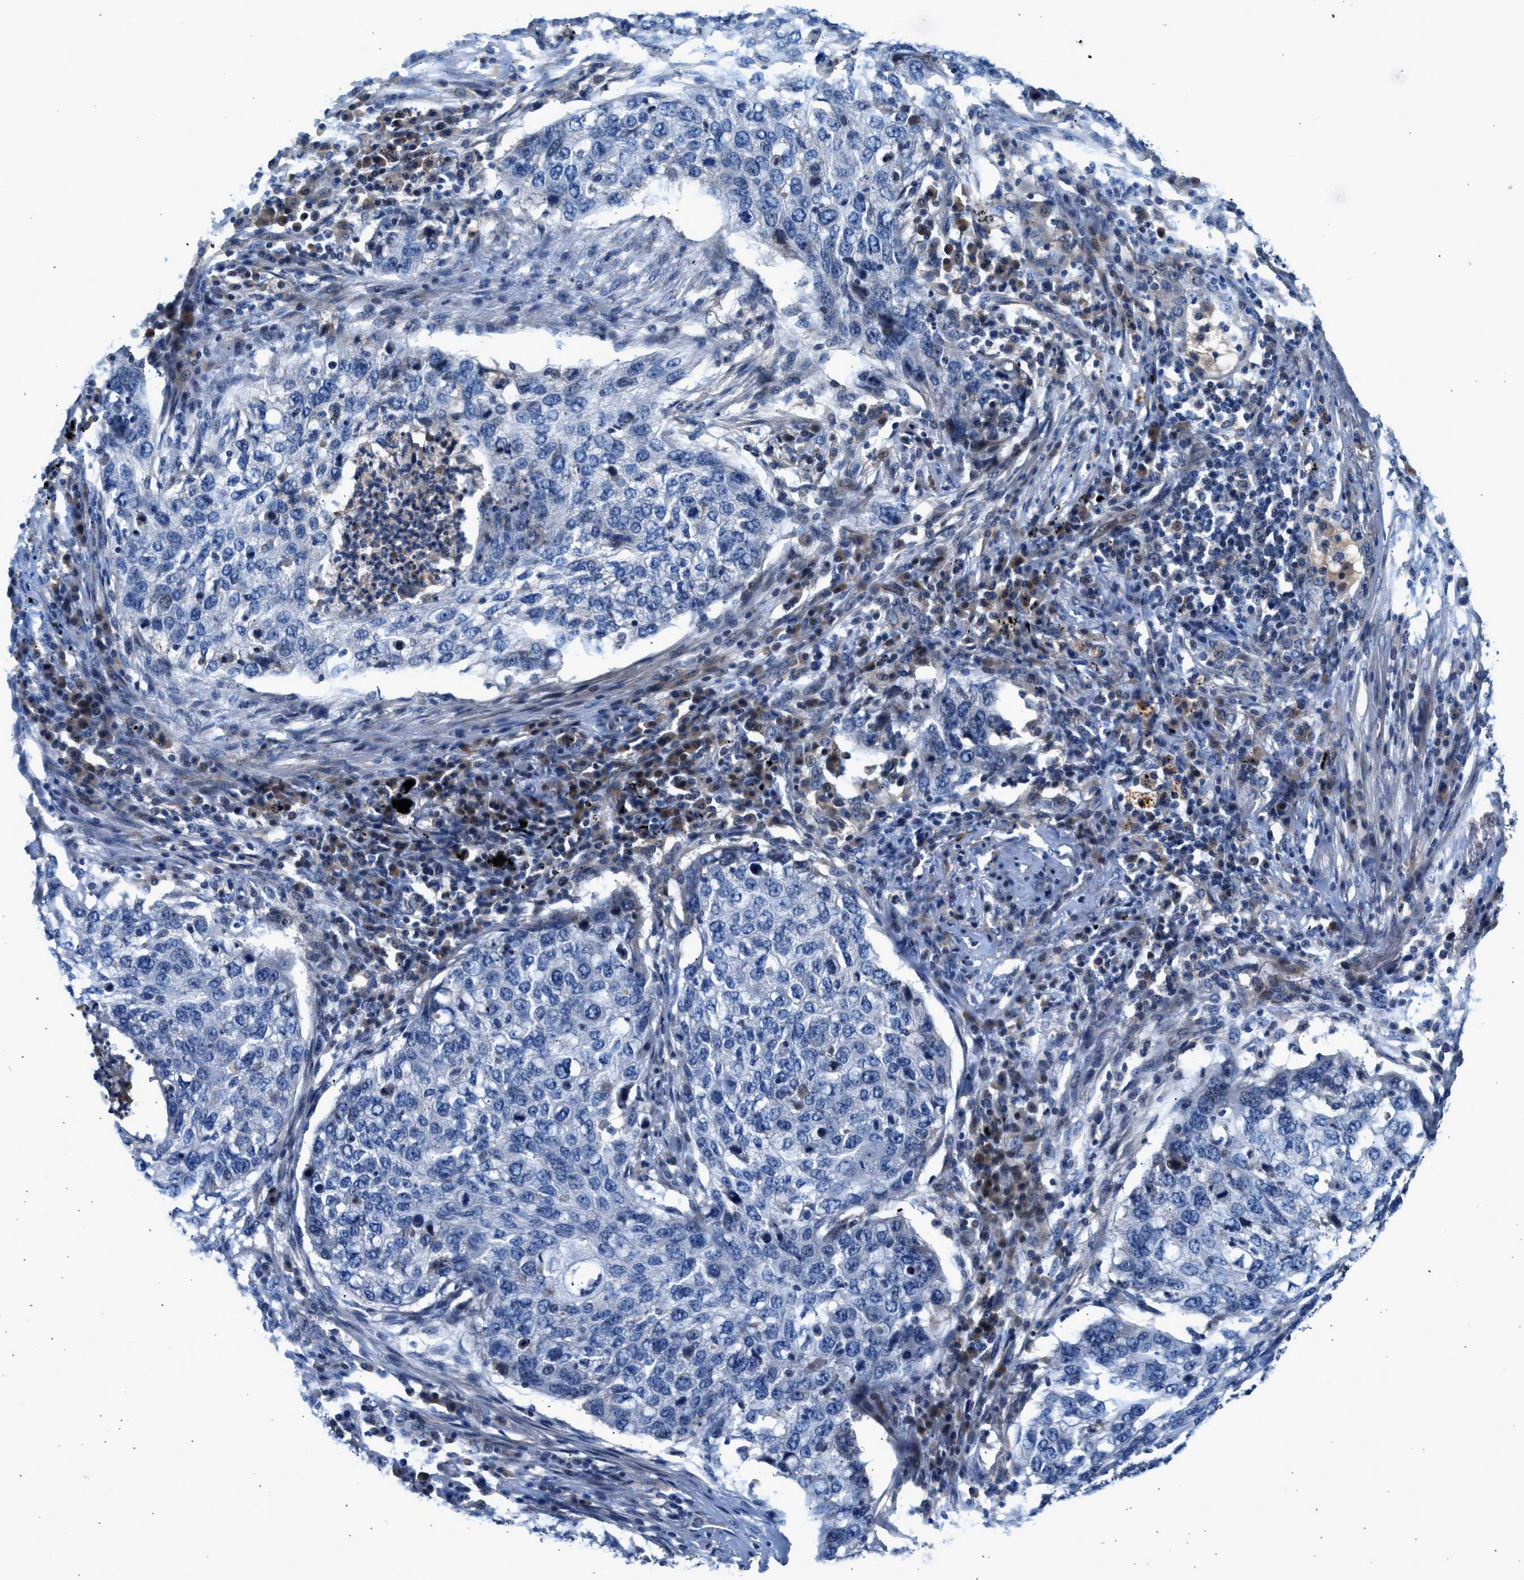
{"staining": {"intensity": "negative", "quantity": "none", "location": "none"}, "tissue": "lung cancer", "cell_type": "Tumor cells", "image_type": "cancer", "snomed": [{"axis": "morphology", "description": "Squamous cell carcinoma, NOS"}, {"axis": "topography", "description": "Lung"}], "caption": "This micrograph is of lung cancer (squamous cell carcinoma) stained with immunohistochemistry (IHC) to label a protein in brown with the nuclei are counter-stained blue. There is no staining in tumor cells.", "gene": "RWDD2B", "patient": {"sex": "female", "age": 63}}